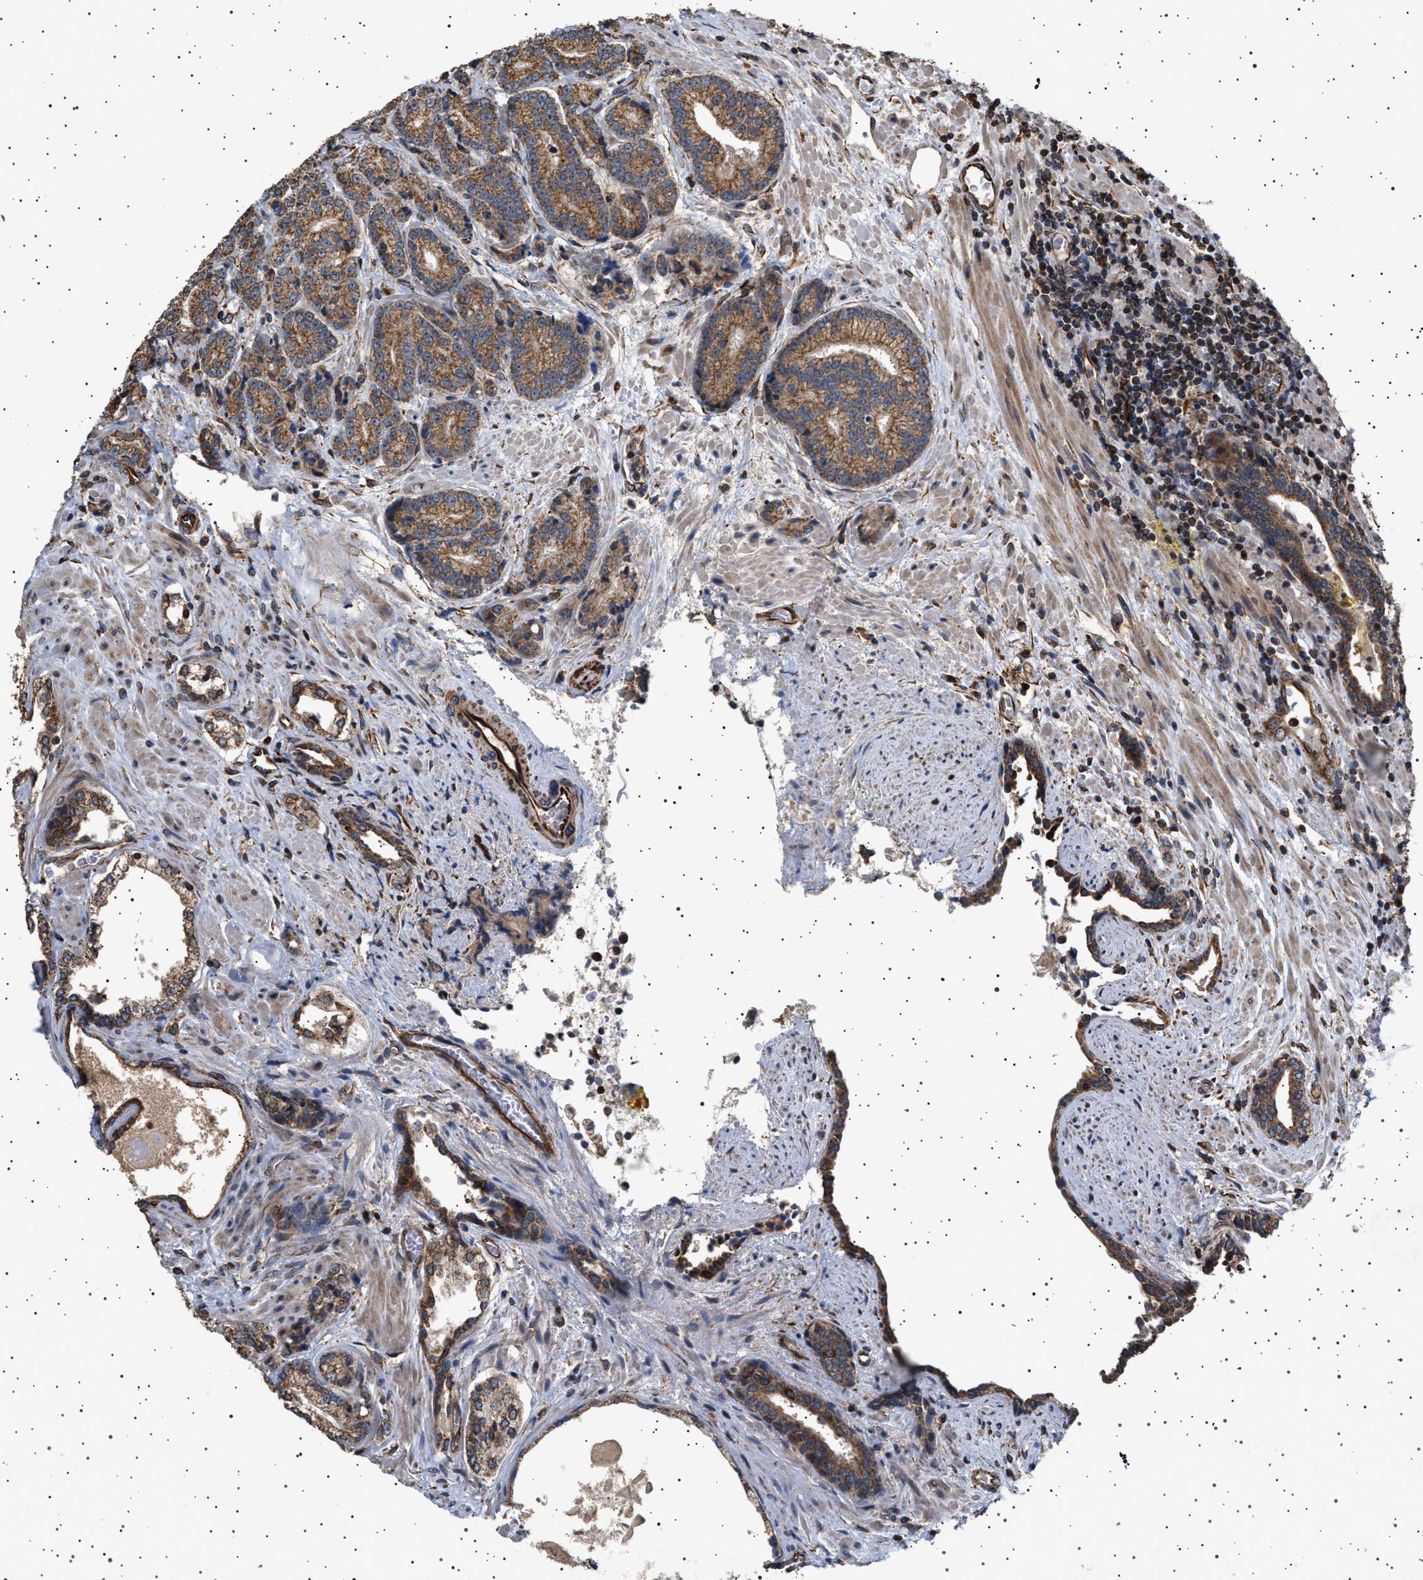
{"staining": {"intensity": "moderate", "quantity": ">75%", "location": "cytoplasmic/membranous"}, "tissue": "prostate cancer", "cell_type": "Tumor cells", "image_type": "cancer", "snomed": [{"axis": "morphology", "description": "Adenocarcinoma, High grade"}, {"axis": "topography", "description": "Prostate"}], "caption": "IHC photomicrograph of neoplastic tissue: prostate cancer stained using IHC demonstrates medium levels of moderate protein expression localized specifically in the cytoplasmic/membranous of tumor cells, appearing as a cytoplasmic/membranous brown color.", "gene": "TRUB2", "patient": {"sex": "male", "age": 61}}